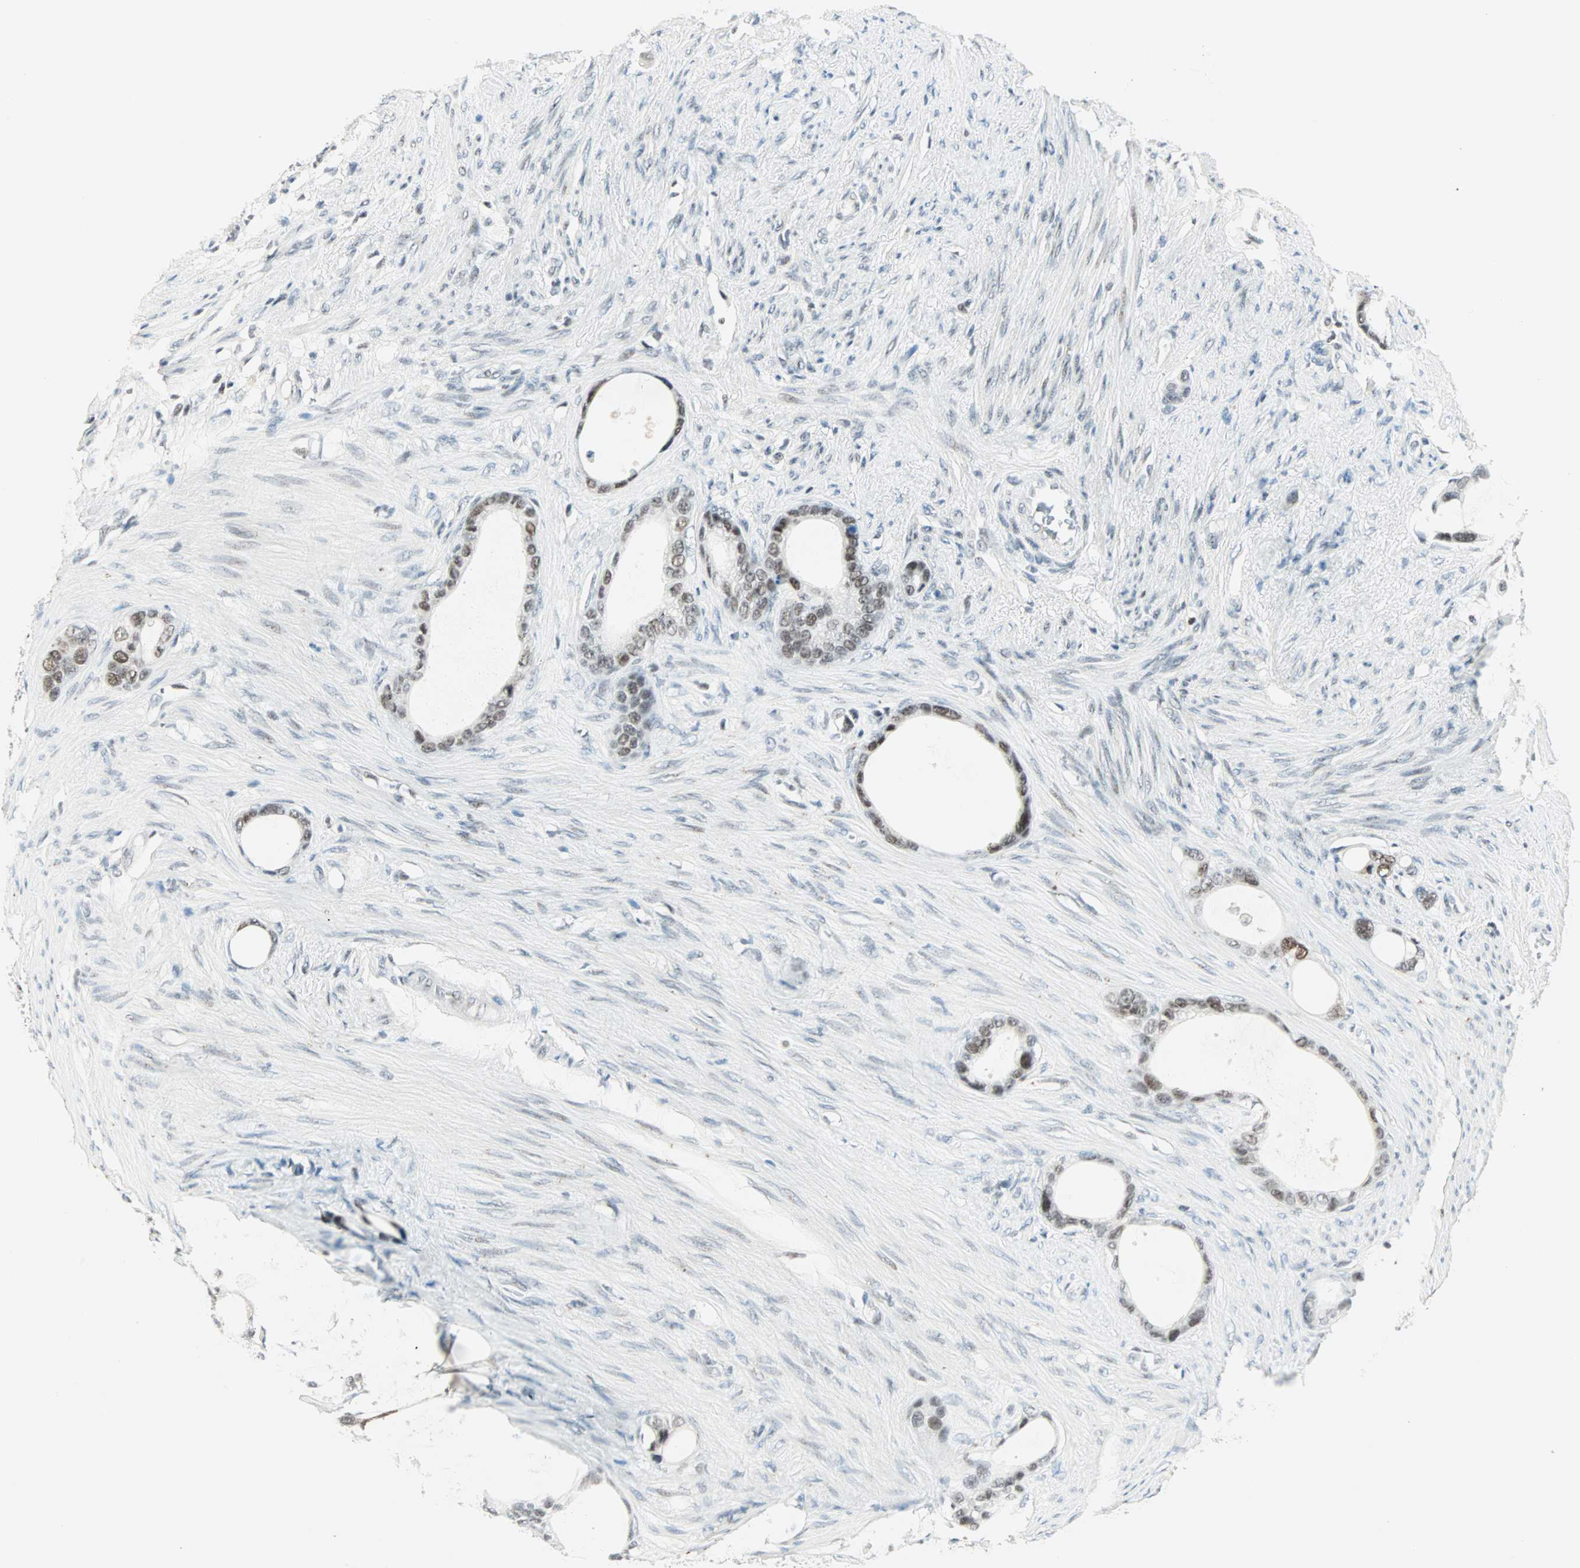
{"staining": {"intensity": "weak", "quantity": ">75%", "location": "cytoplasmic/membranous"}, "tissue": "stomach cancer", "cell_type": "Tumor cells", "image_type": "cancer", "snomed": [{"axis": "morphology", "description": "Adenocarcinoma, NOS"}, {"axis": "topography", "description": "Stomach"}], "caption": "This is an image of immunohistochemistry staining of stomach cancer (adenocarcinoma), which shows weak staining in the cytoplasmic/membranous of tumor cells.", "gene": "SIN3A", "patient": {"sex": "female", "age": 75}}